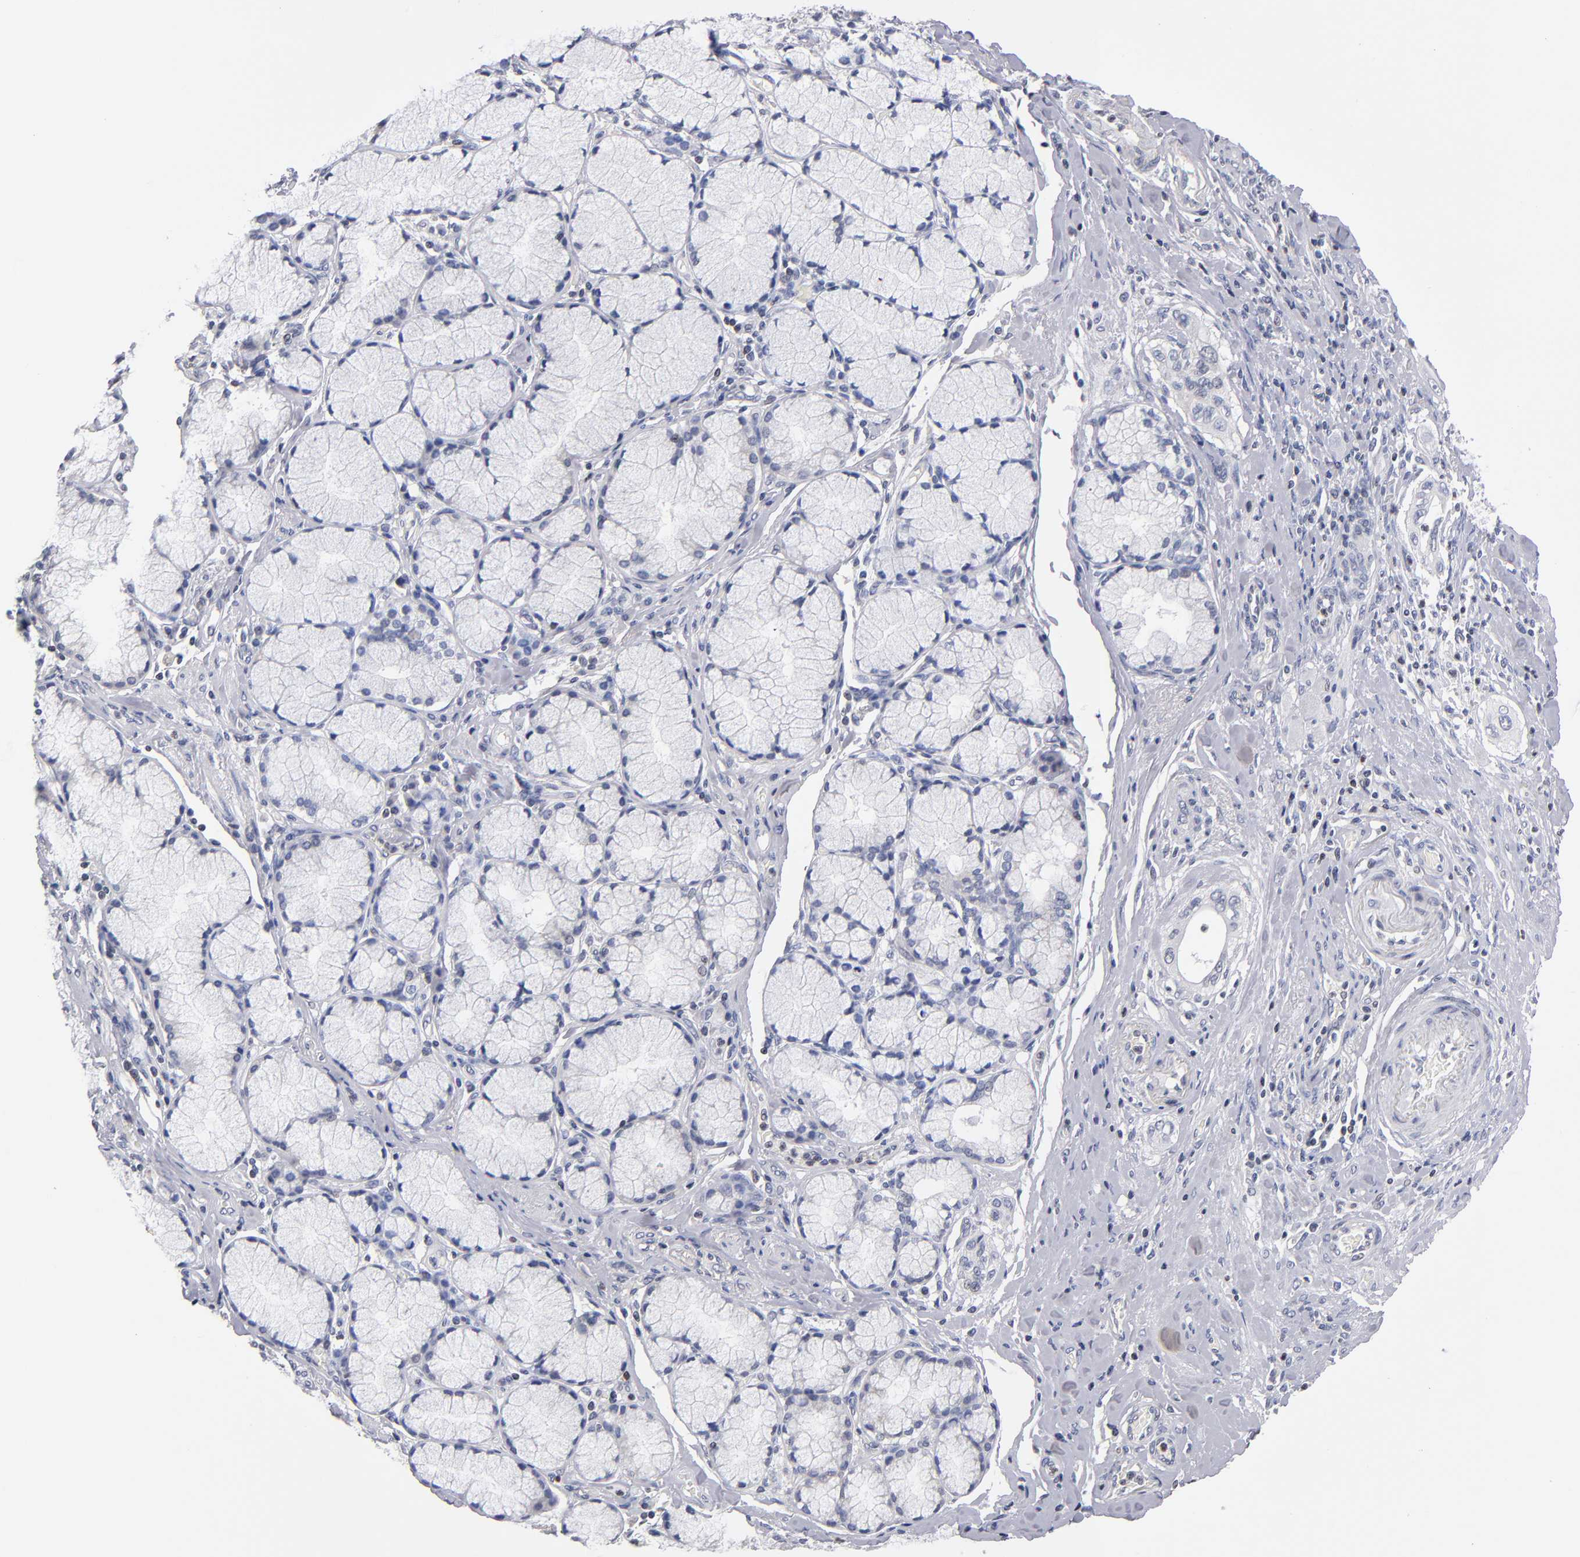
{"staining": {"intensity": "negative", "quantity": "none", "location": "none"}, "tissue": "pancreatic cancer", "cell_type": "Tumor cells", "image_type": "cancer", "snomed": [{"axis": "morphology", "description": "Adenocarcinoma, NOS"}, {"axis": "topography", "description": "Pancreas"}], "caption": "The image shows no significant expression in tumor cells of pancreatic cancer. (DAB (3,3'-diaminobenzidine) immunohistochemistry with hematoxylin counter stain).", "gene": "ODF2", "patient": {"sex": "male", "age": 77}}